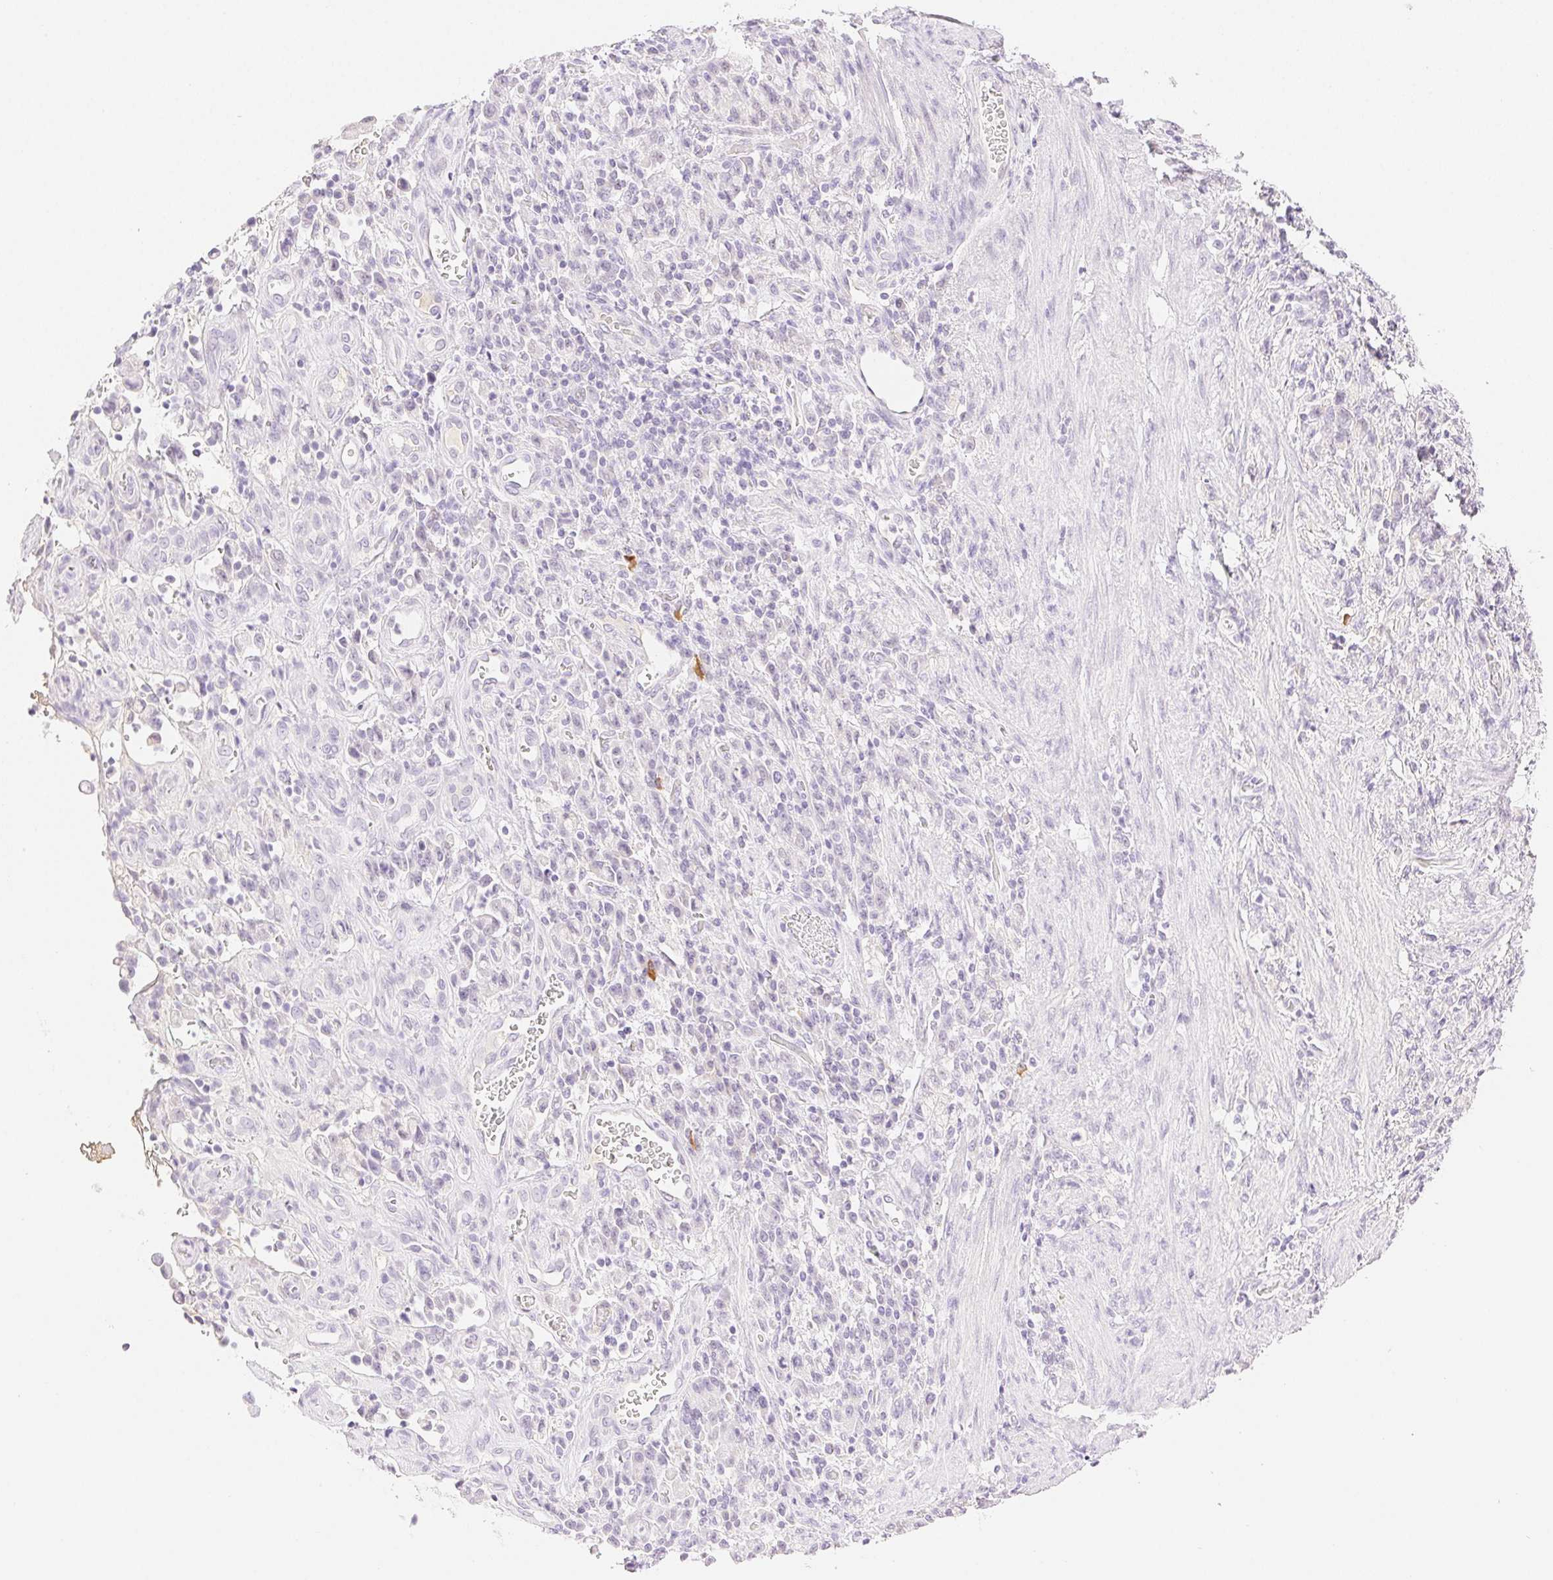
{"staining": {"intensity": "negative", "quantity": "none", "location": "none"}, "tissue": "stomach cancer", "cell_type": "Tumor cells", "image_type": "cancer", "snomed": [{"axis": "morphology", "description": "Adenocarcinoma, NOS"}, {"axis": "topography", "description": "Stomach"}], "caption": "Immunohistochemistry photomicrograph of neoplastic tissue: human stomach cancer (adenocarcinoma) stained with DAB (3,3'-diaminobenzidine) exhibits no significant protein staining in tumor cells.", "gene": "SPACA4", "patient": {"sex": "male", "age": 77}}